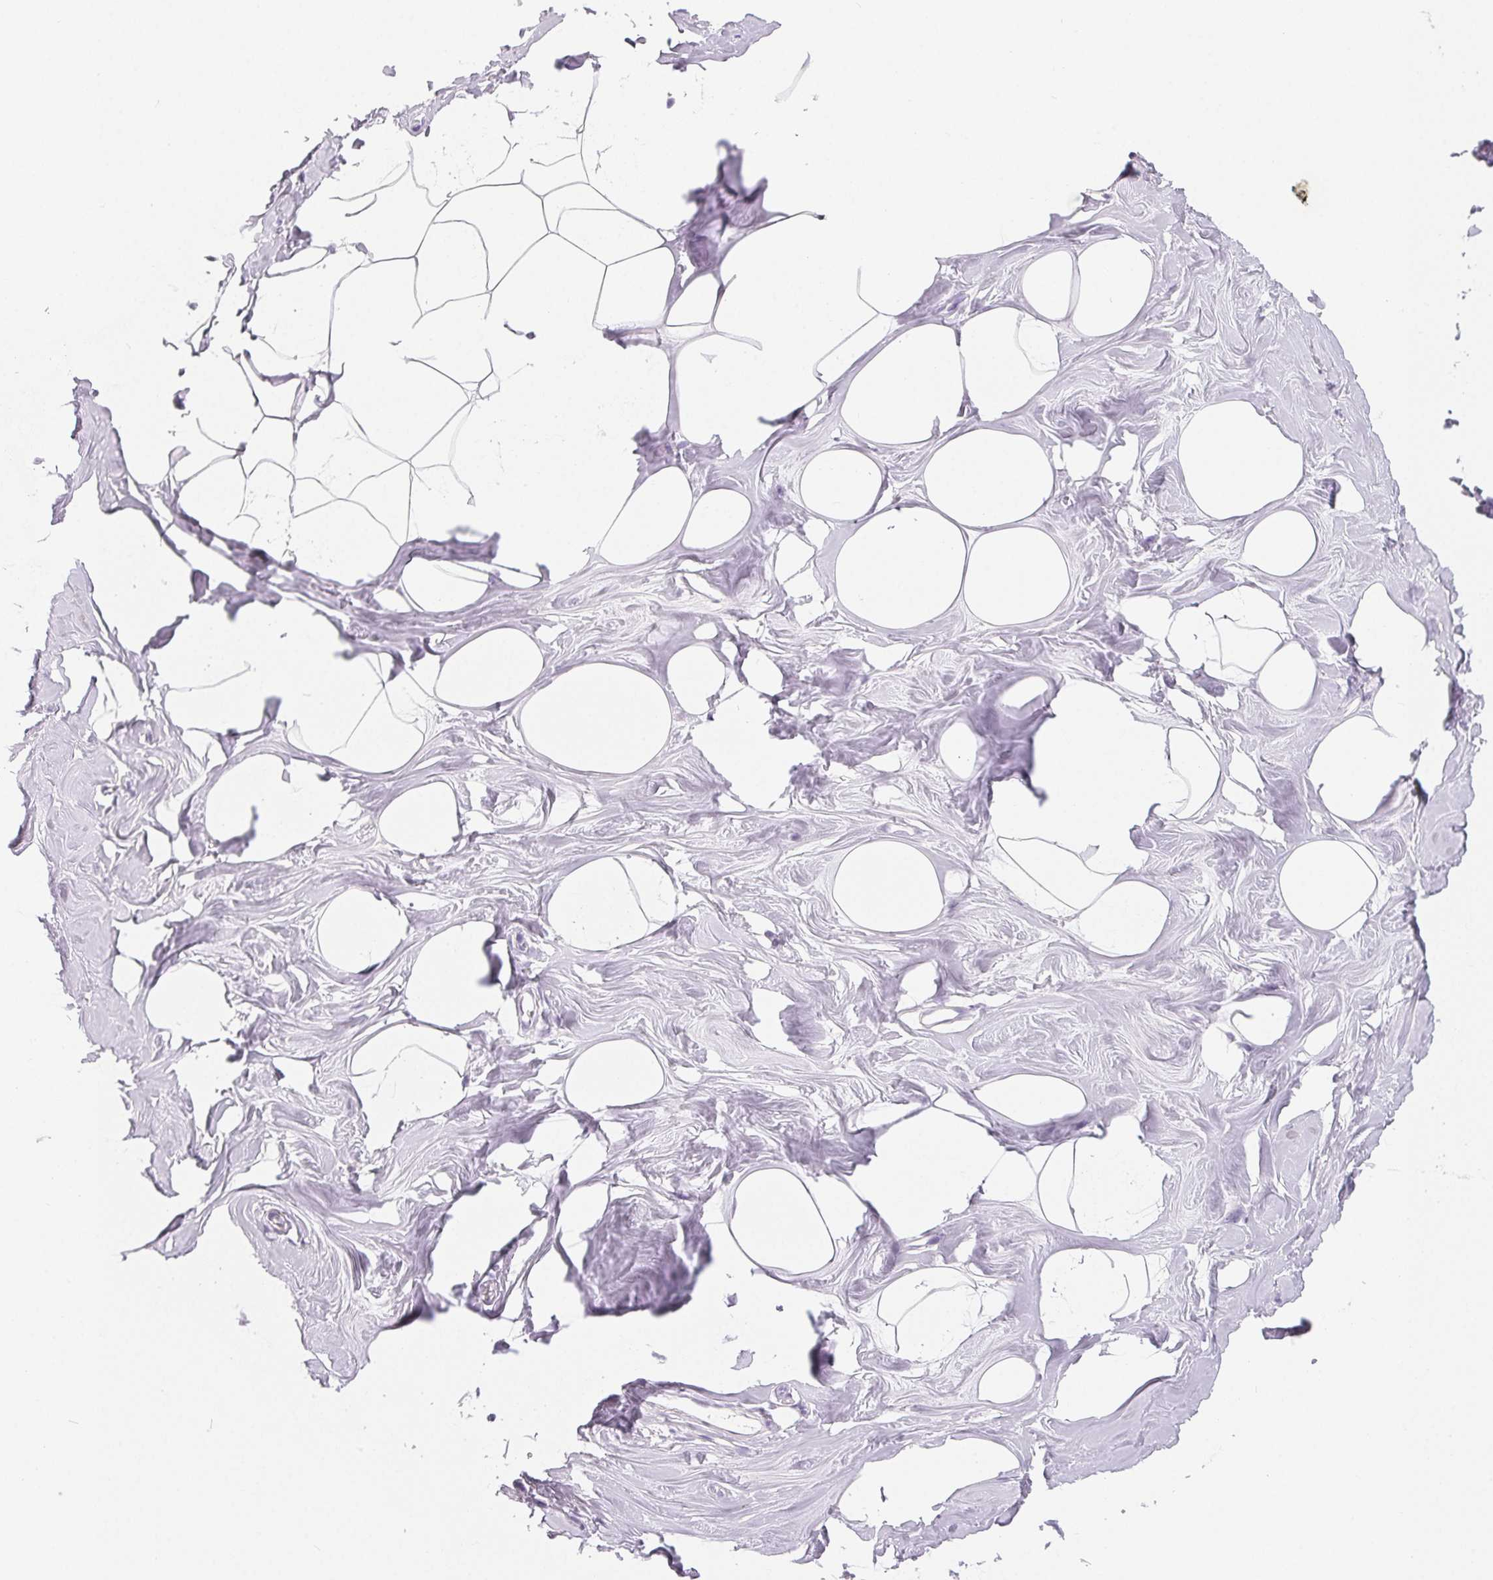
{"staining": {"intensity": "negative", "quantity": "none", "location": "none"}, "tissue": "breast", "cell_type": "Adipocytes", "image_type": "normal", "snomed": [{"axis": "morphology", "description": "Normal tissue, NOS"}, {"axis": "topography", "description": "Breast"}], "caption": "DAB (3,3'-diaminobenzidine) immunohistochemical staining of normal human breast exhibits no significant staining in adipocytes. (Brightfield microscopy of DAB (3,3'-diaminobenzidine) IHC at high magnification).", "gene": "SPACA5B", "patient": {"sex": "female", "age": 27}}